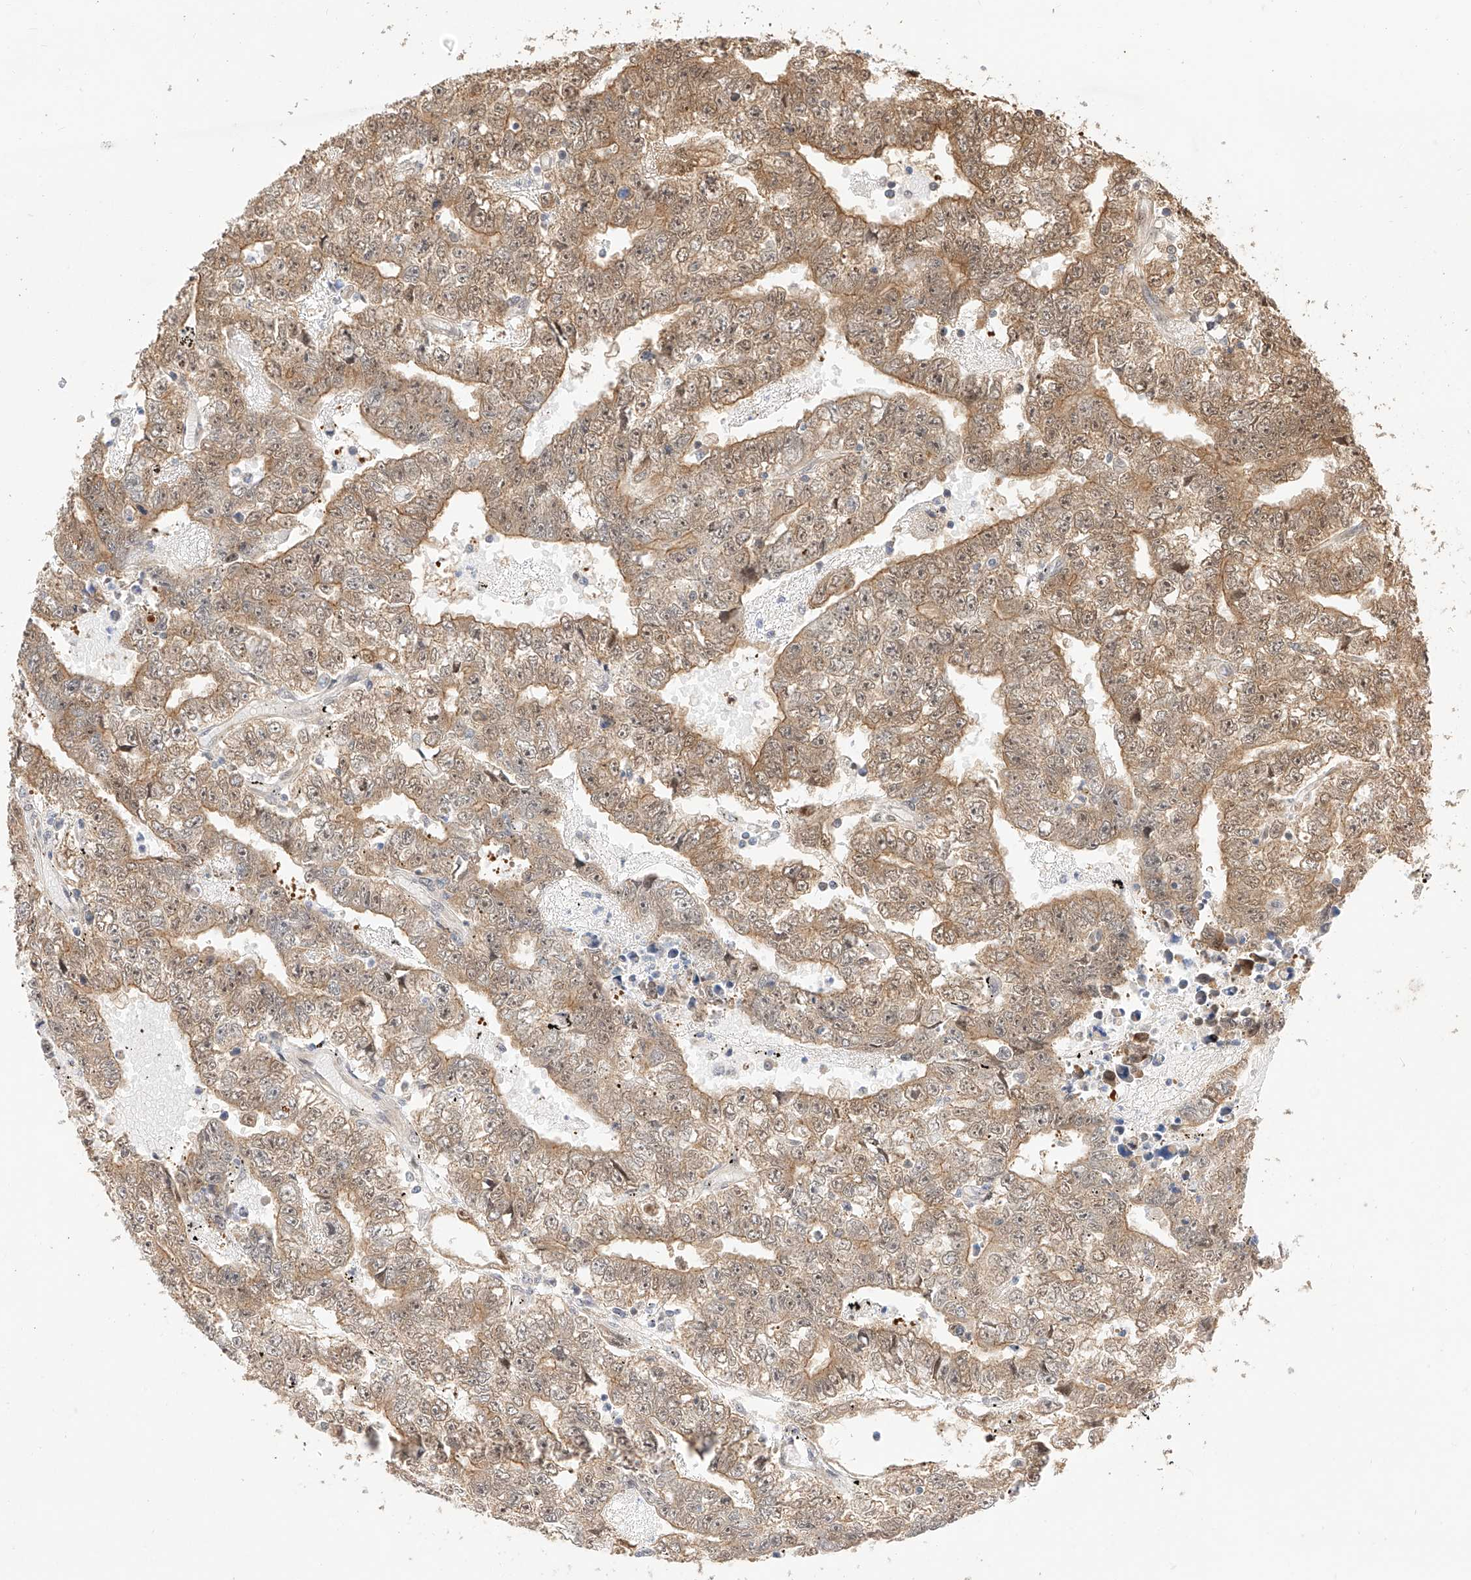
{"staining": {"intensity": "weak", "quantity": ">75%", "location": "cytoplasmic/membranous,nuclear"}, "tissue": "testis cancer", "cell_type": "Tumor cells", "image_type": "cancer", "snomed": [{"axis": "morphology", "description": "Carcinoma, Embryonal, NOS"}, {"axis": "topography", "description": "Testis"}], "caption": "Protein analysis of testis embryonal carcinoma tissue demonstrates weak cytoplasmic/membranous and nuclear staining in approximately >75% of tumor cells.", "gene": "EIF4H", "patient": {"sex": "male", "age": 25}}